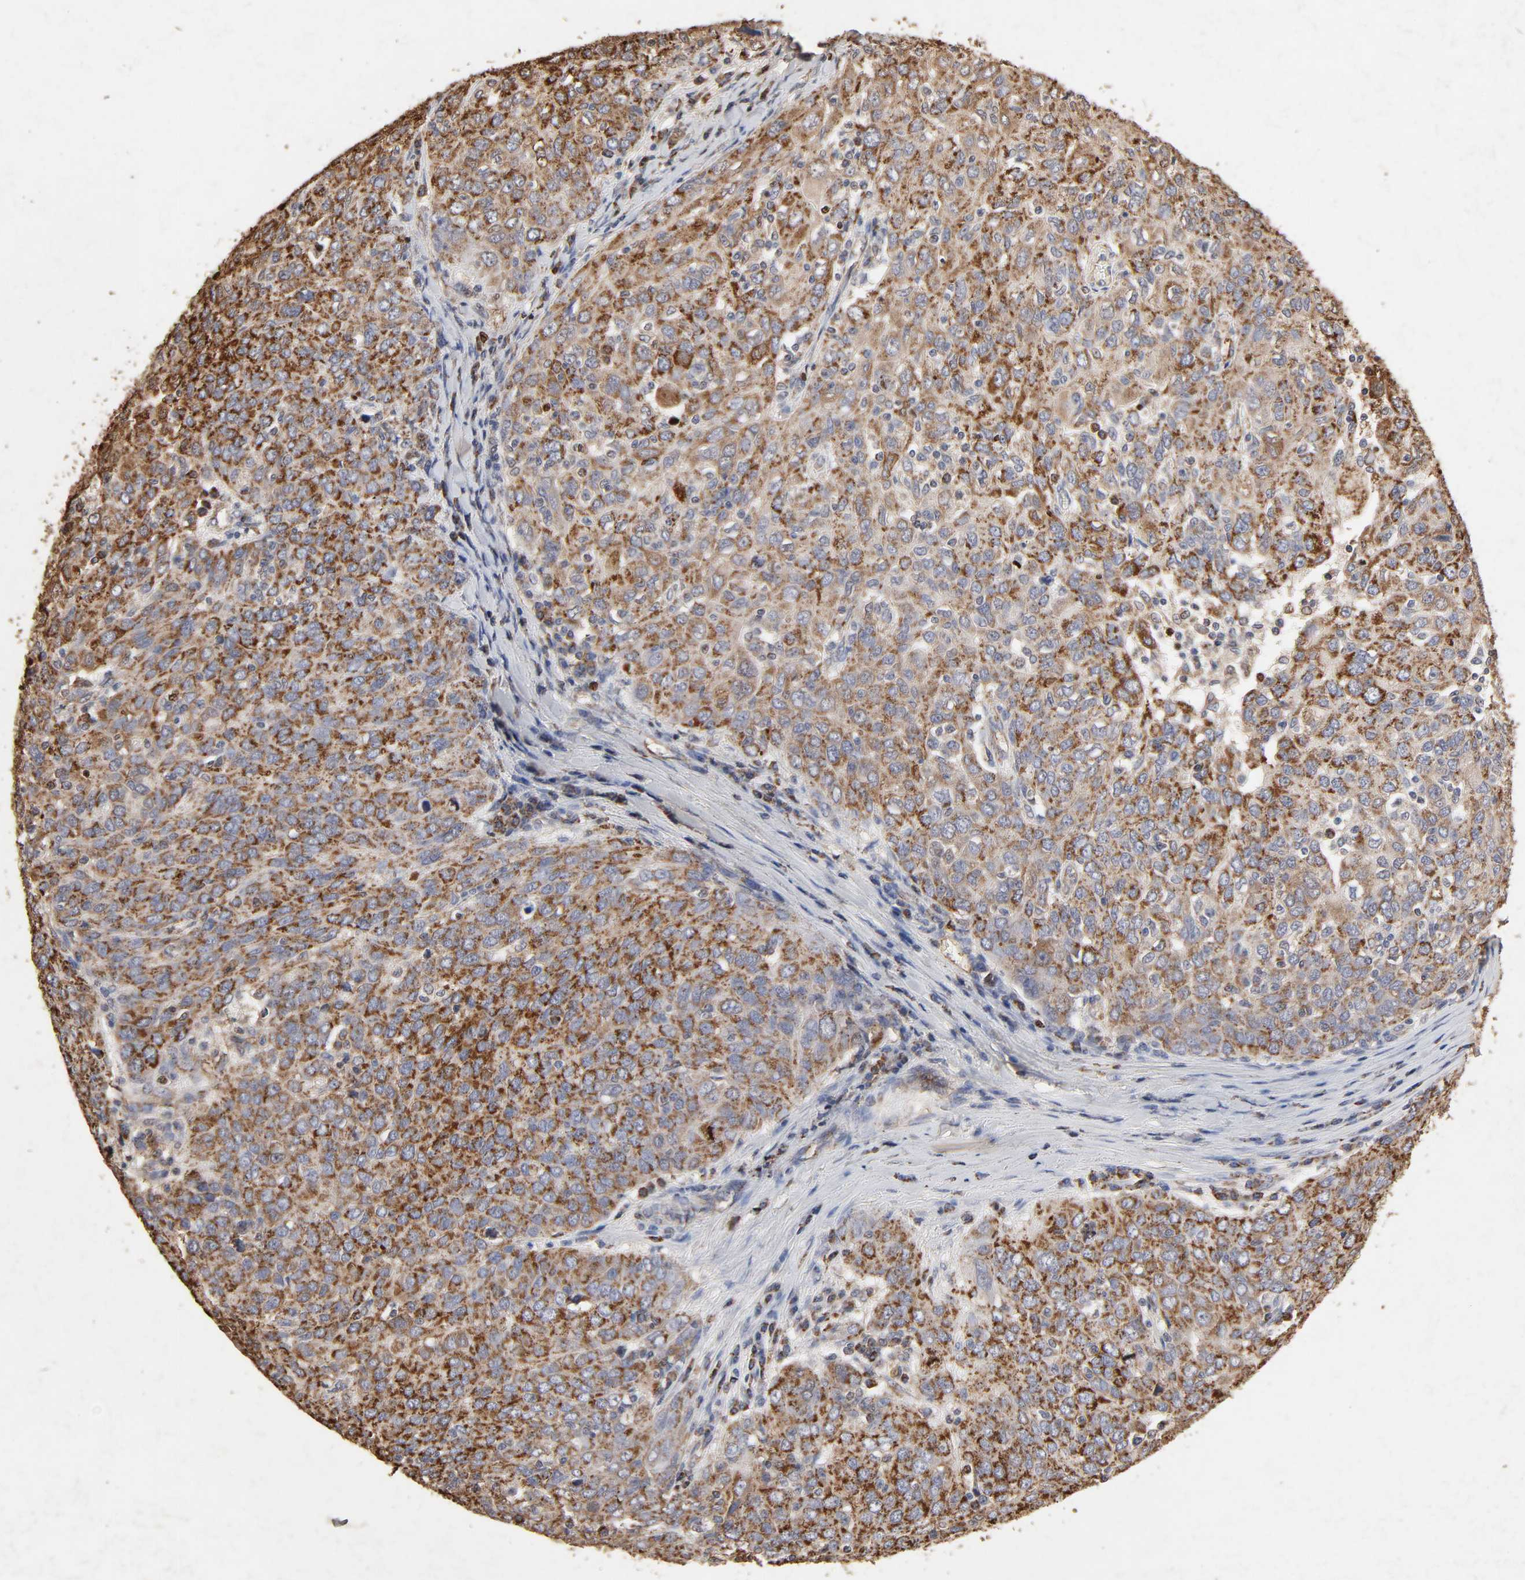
{"staining": {"intensity": "strong", "quantity": ">75%", "location": "cytoplasmic/membranous"}, "tissue": "ovarian cancer", "cell_type": "Tumor cells", "image_type": "cancer", "snomed": [{"axis": "morphology", "description": "Carcinoma, endometroid"}, {"axis": "topography", "description": "Ovary"}], "caption": "DAB immunohistochemical staining of human endometroid carcinoma (ovarian) displays strong cytoplasmic/membranous protein staining in about >75% of tumor cells.", "gene": "CYCS", "patient": {"sex": "female", "age": 50}}